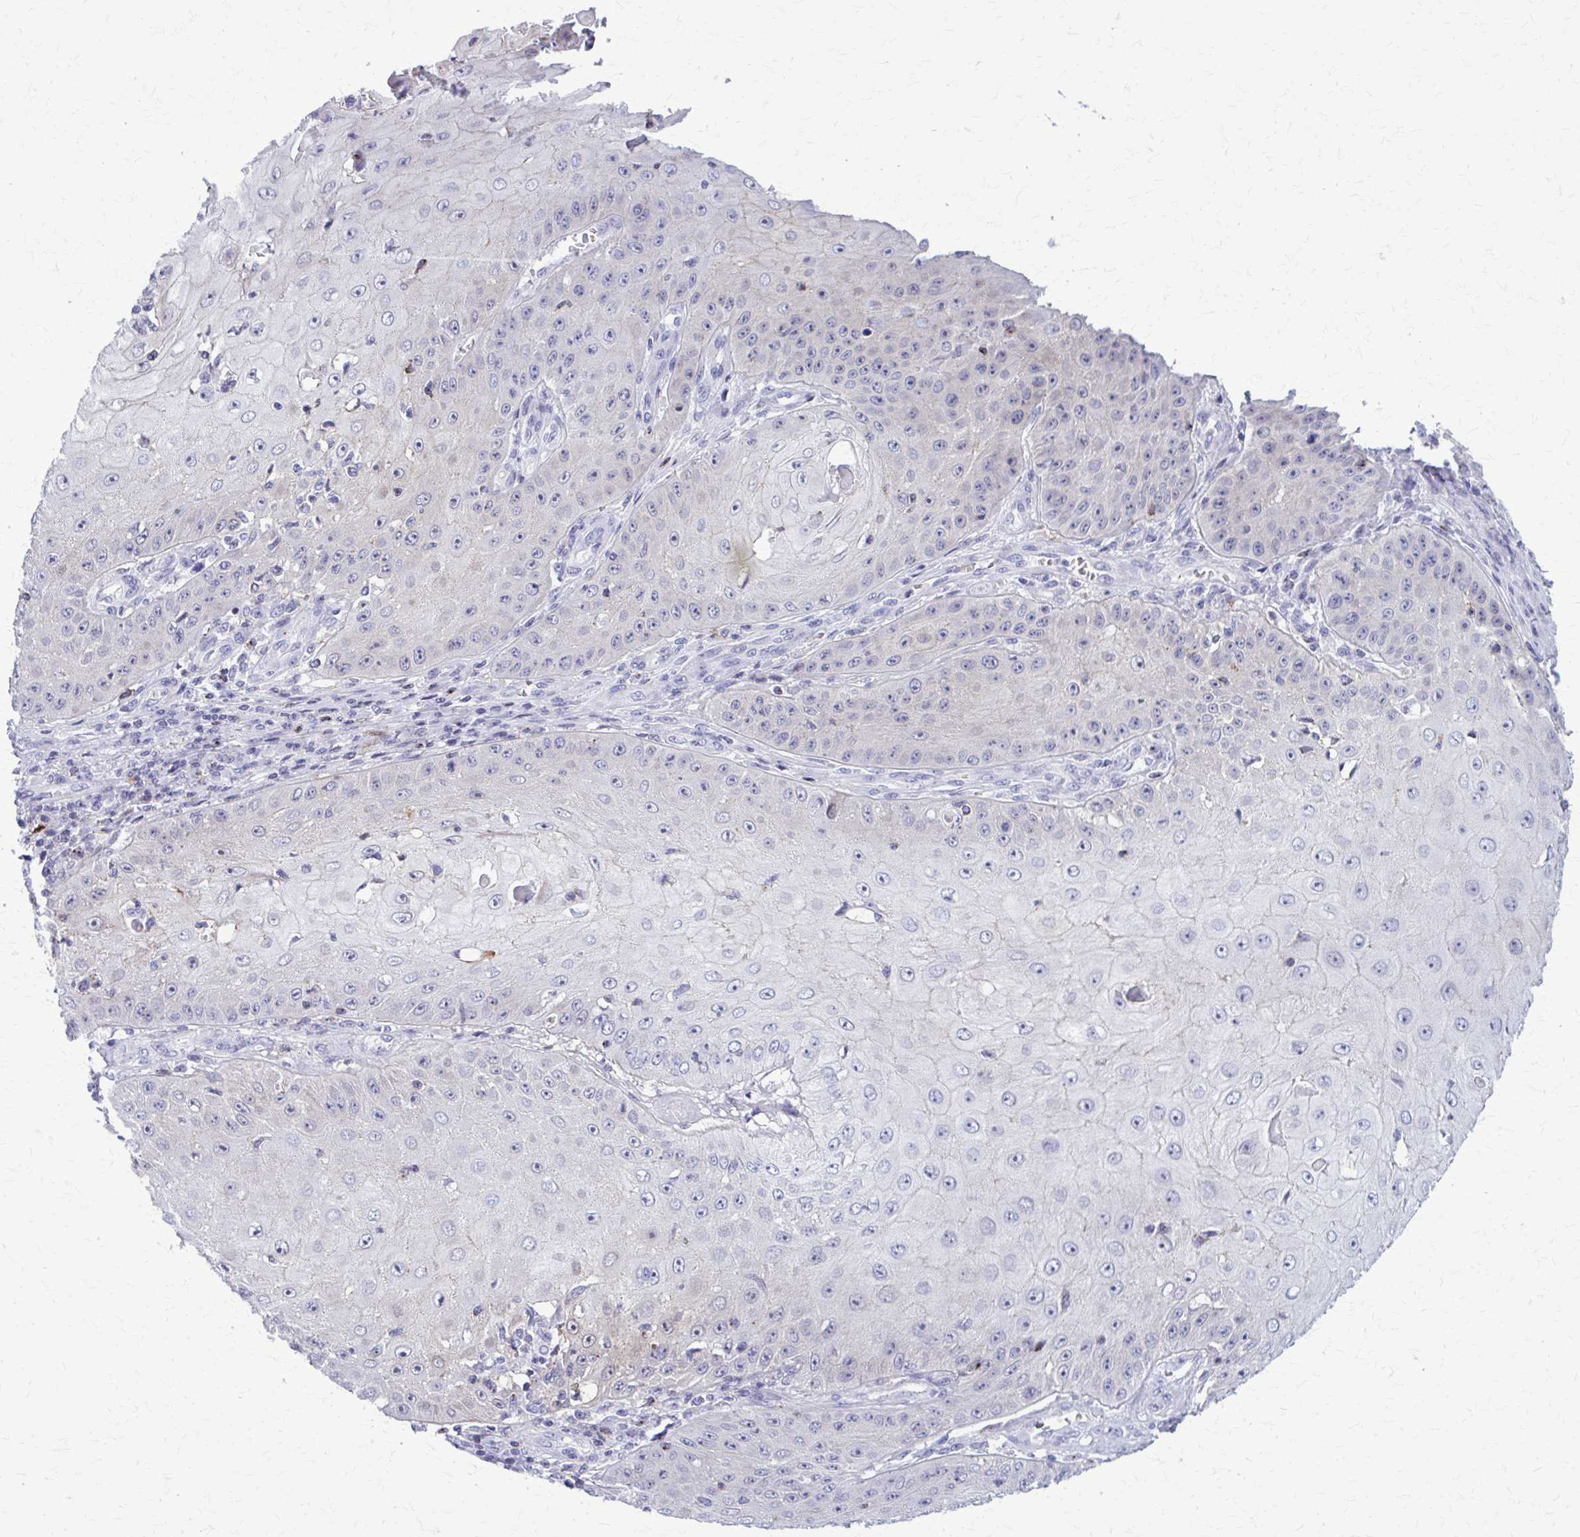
{"staining": {"intensity": "negative", "quantity": "none", "location": "none"}, "tissue": "skin cancer", "cell_type": "Tumor cells", "image_type": "cancer", "snomed": [{"axis": "morphology", "description": "Squamous cell carcinoma, NOS"}, {"axis": "topography", "description": "Skin"}], "caption": "Human squamous cell carcinoma (skin) stained for a protein using immunohistochemistry exhibits no staining in tumor cells.", "gene": "PEDS1", "patient": {"sex": "male", "age": 70}}